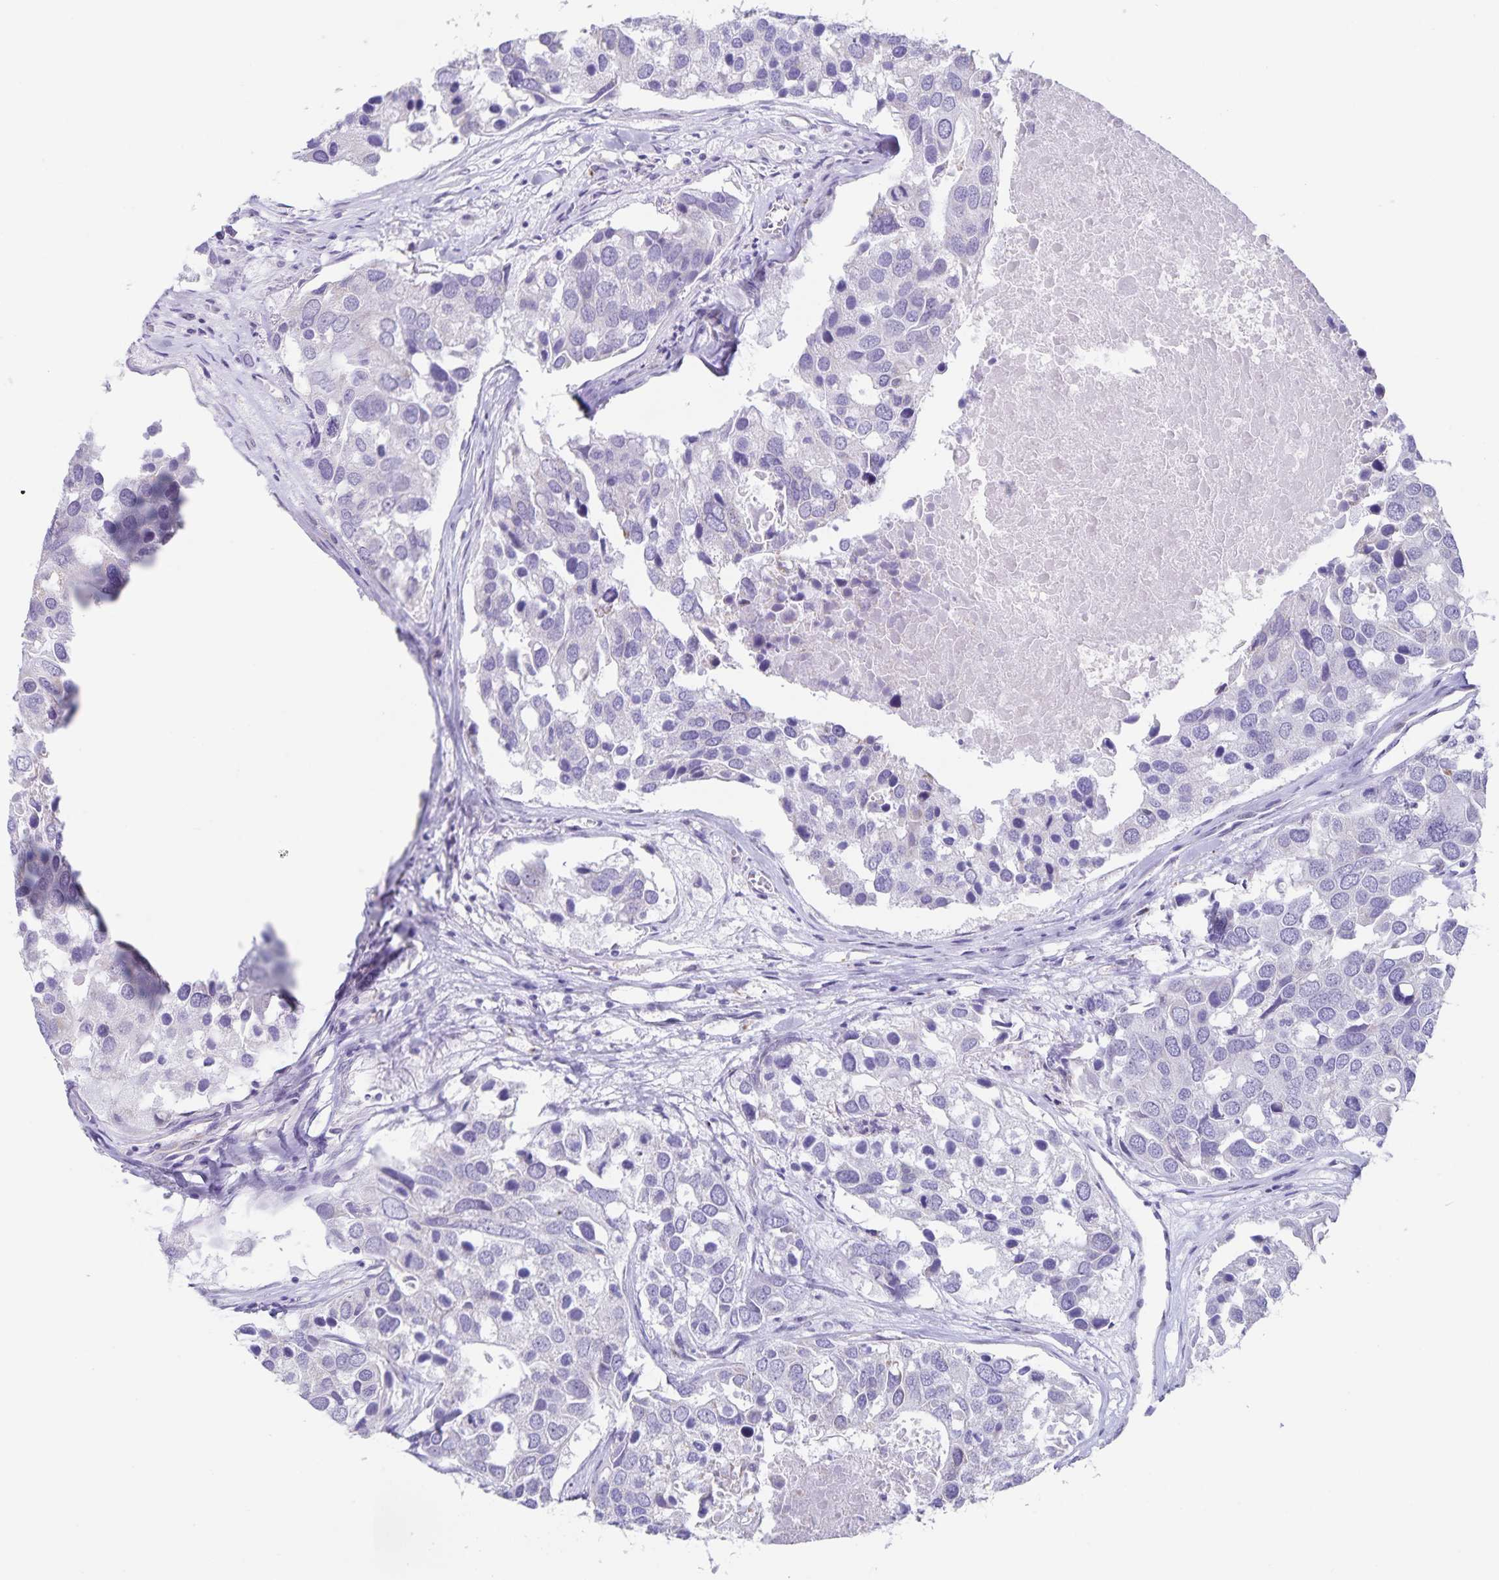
{"staining": {"intensity": "negative", "quantity": "none", "location": "none"}, "tissue": "breast cancer", "cell_type": "Tumor cells", "image_type": "cancer", "snomed": [{"axis": "morphology", "description": "Duct carcinoma"}, {"axis": "topography", "description": "Breast"}], "caption": "This is an immunohistochemistry (IHC) image of human intraductal carcinoma (breast). There is no expression in tumor cells.", "gene": "SYNM", "patient": {"sex": "female", "age": 83}}